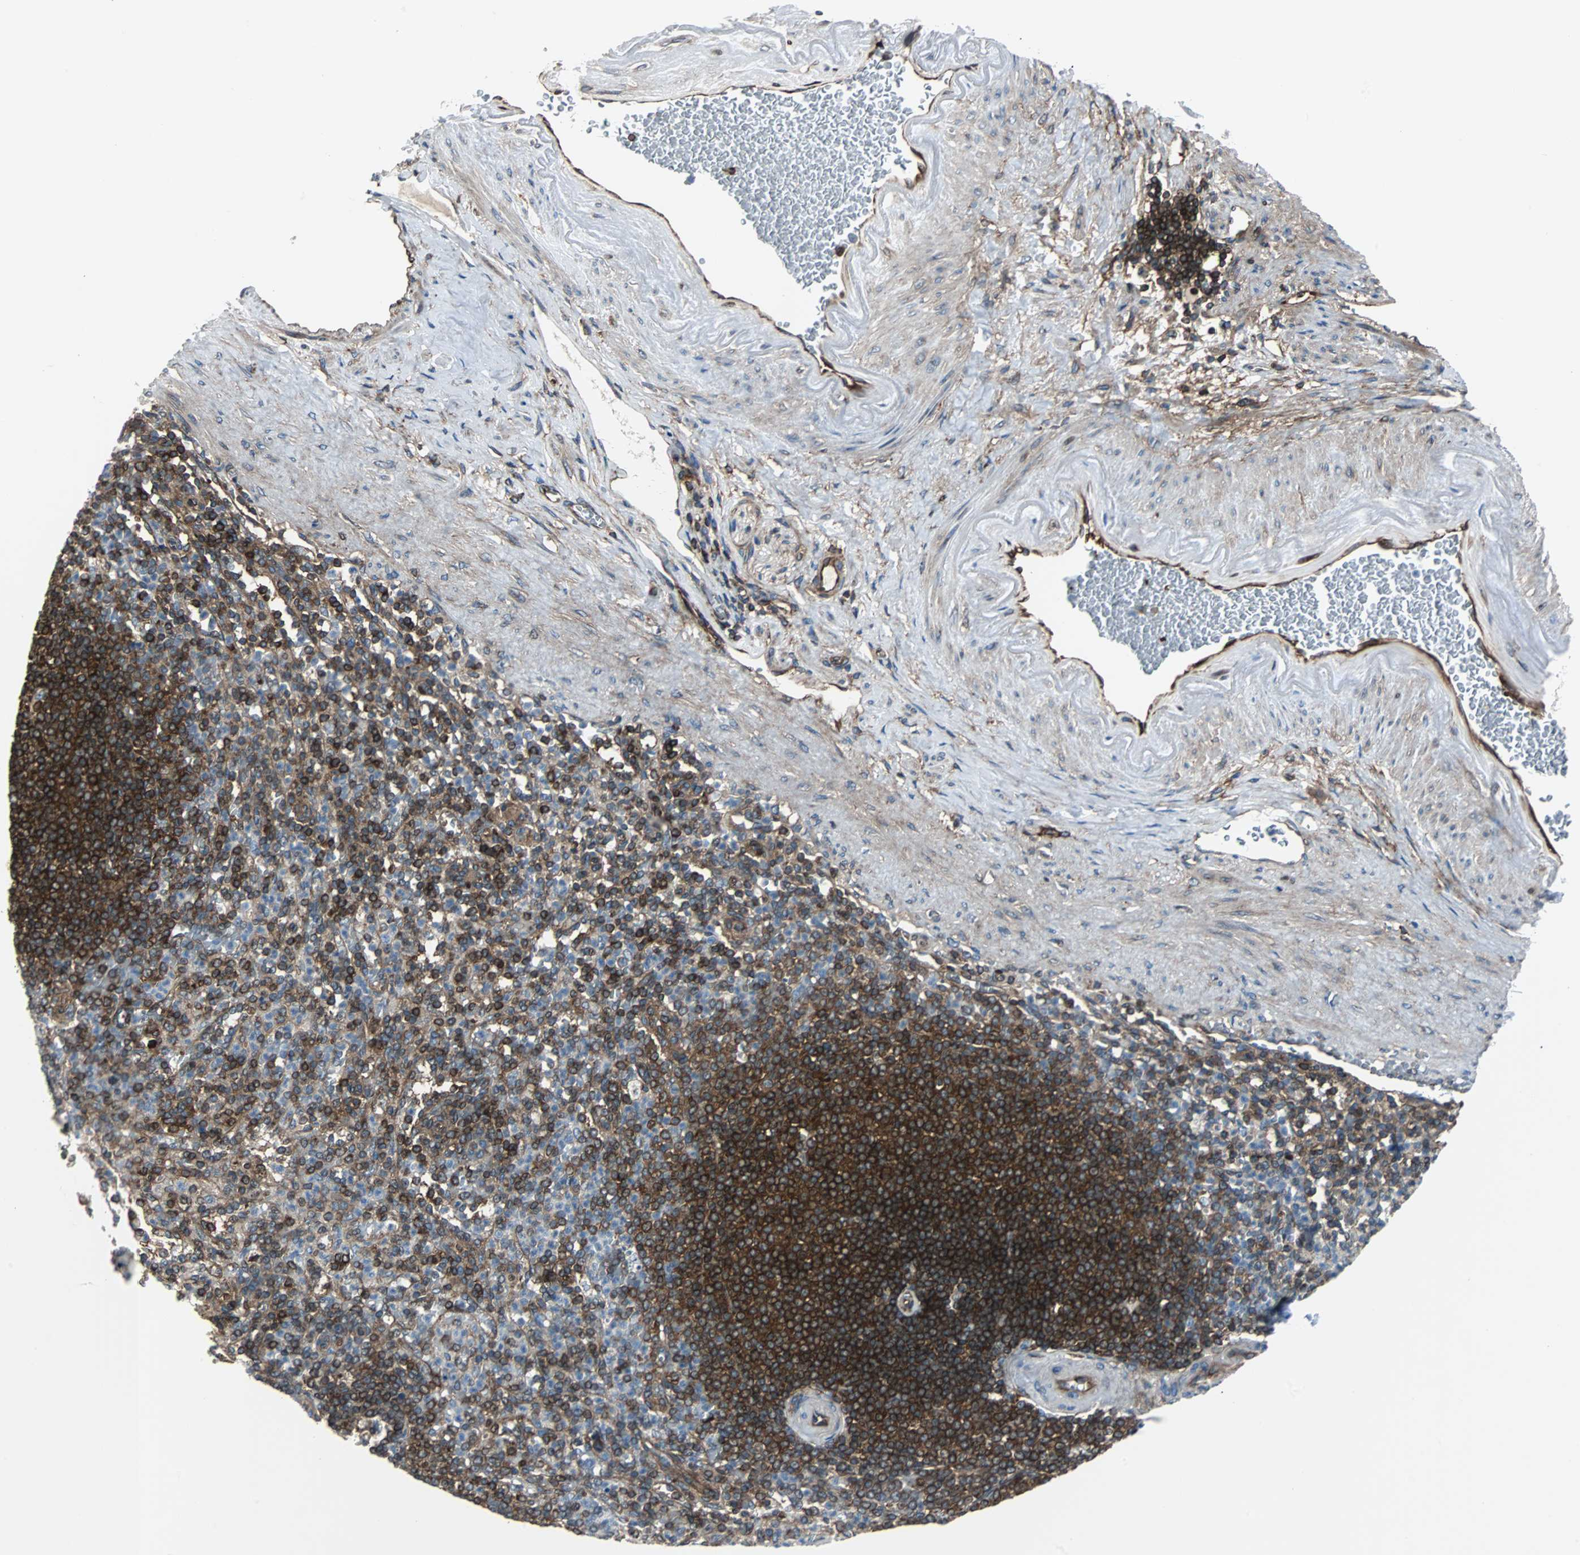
{"staining": {"intensity": "strong", "quantity": "25%-75%", "location": "cytoplasmic/membranous"}, "tissue": "spleen", "cell_type": "Cells in red pulp", "image_type": "normal", "snomed": [{"axis": "morphology", "description": "Normal tissue, NOS"}, {"axis": "topography", "description": "Spleen"}], "caption": "Protein expression analysis of normal spleen reveals strong cytoplasmic/membranous staining in about 25%-75% of cells in red pulp.", "gene": "RELA", "patient": {"sex": "female", "age": 74}}